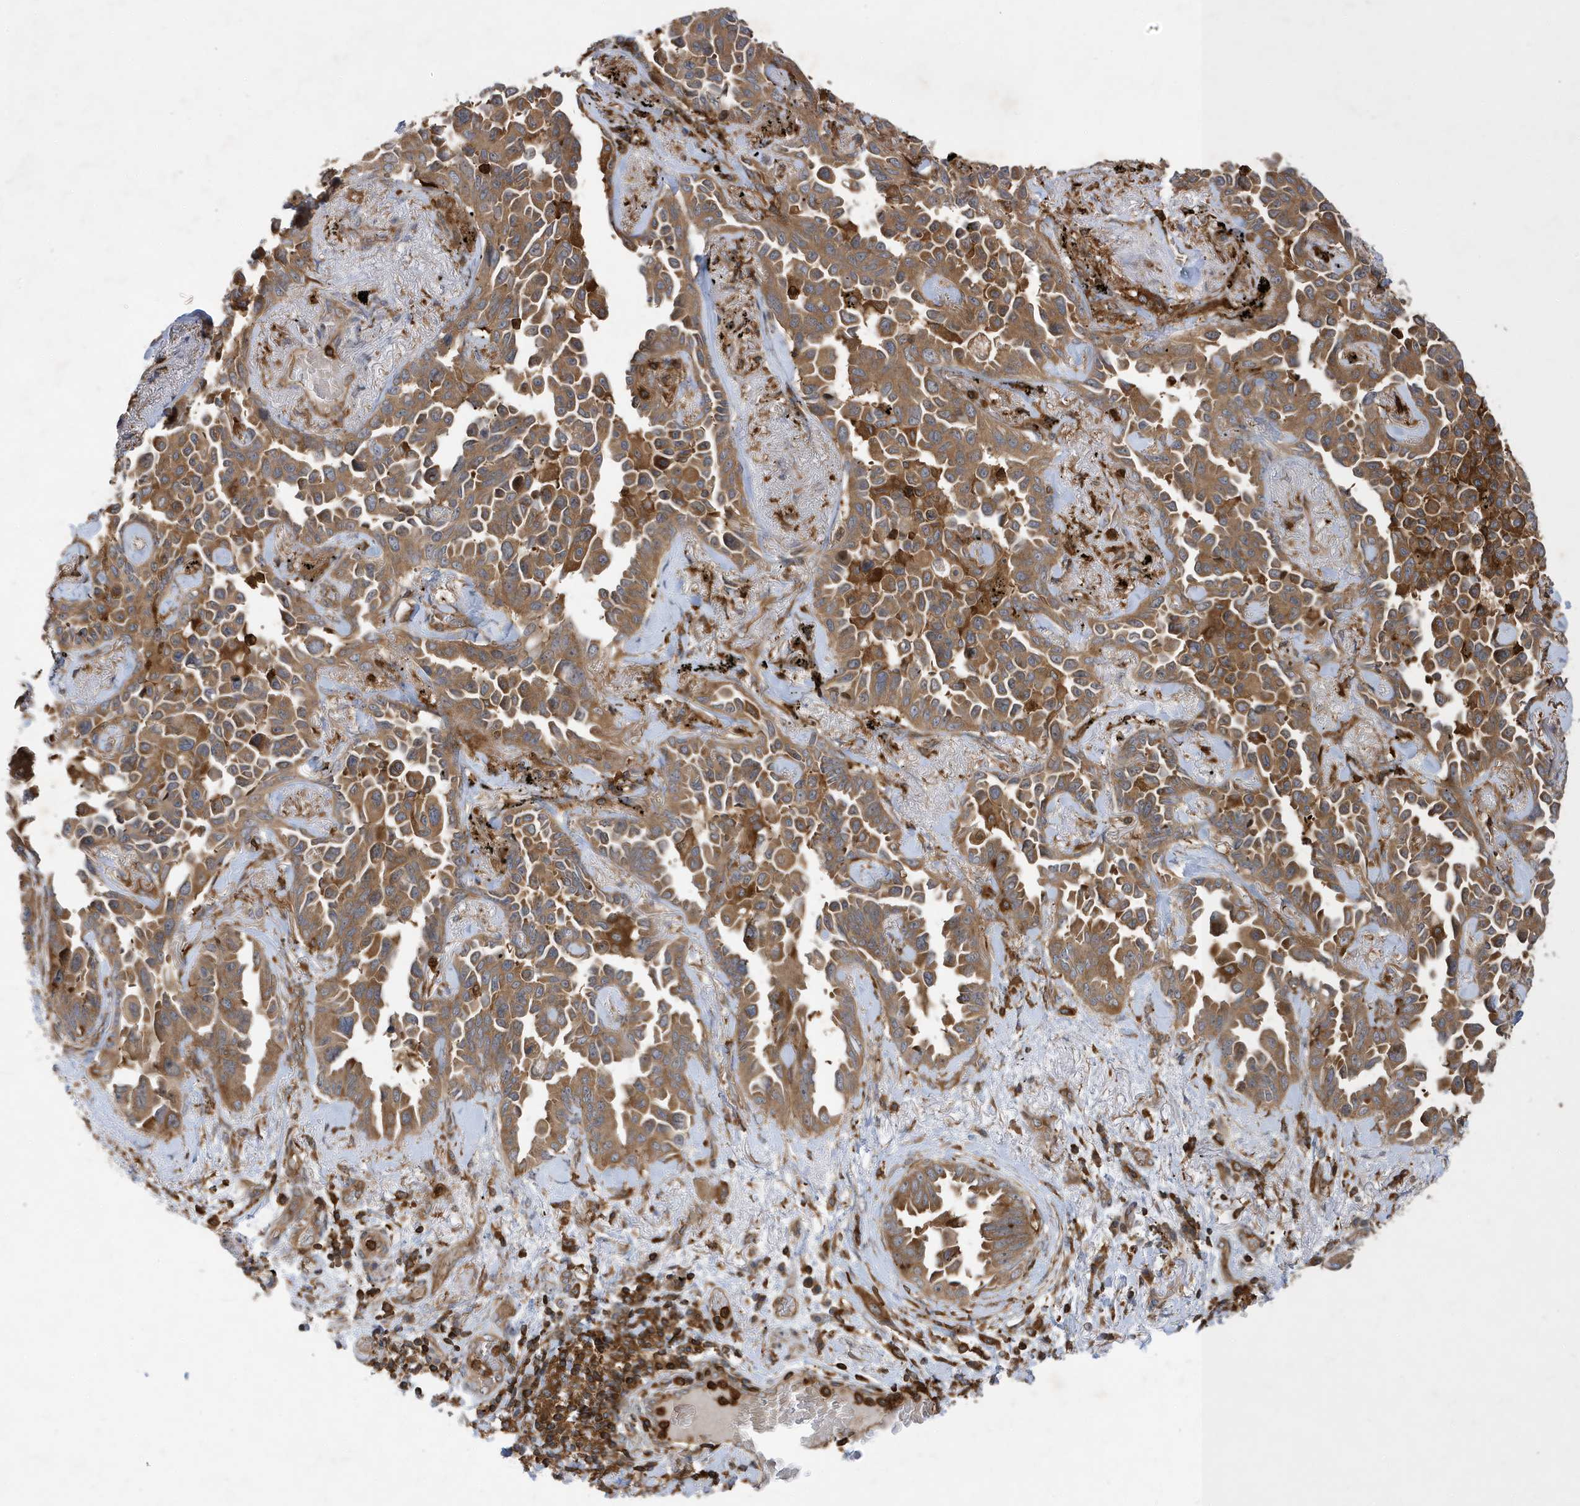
{"staining": {"intensity": "moderate", "quantity": ">75%", "location": "cytoplasmic/membranous"}, "tissue": "lung cancer", "cell_type": "Tumor cells", "image_type": "cancer", "snomed": [{"axis": "morphology", "description": "Adenocarcinoma, NOS"}, {"axis": "topography", "description": "Lung"}], "caption": "IHC (DAB) staining of human lung cancer (adenocarcinoma) reveals moderate cytoplasmic/membranous protein staining in about >75% of tumor cells.", "gene": "LAPTM4A", "patient": {"sex": "female", "age": 67}}